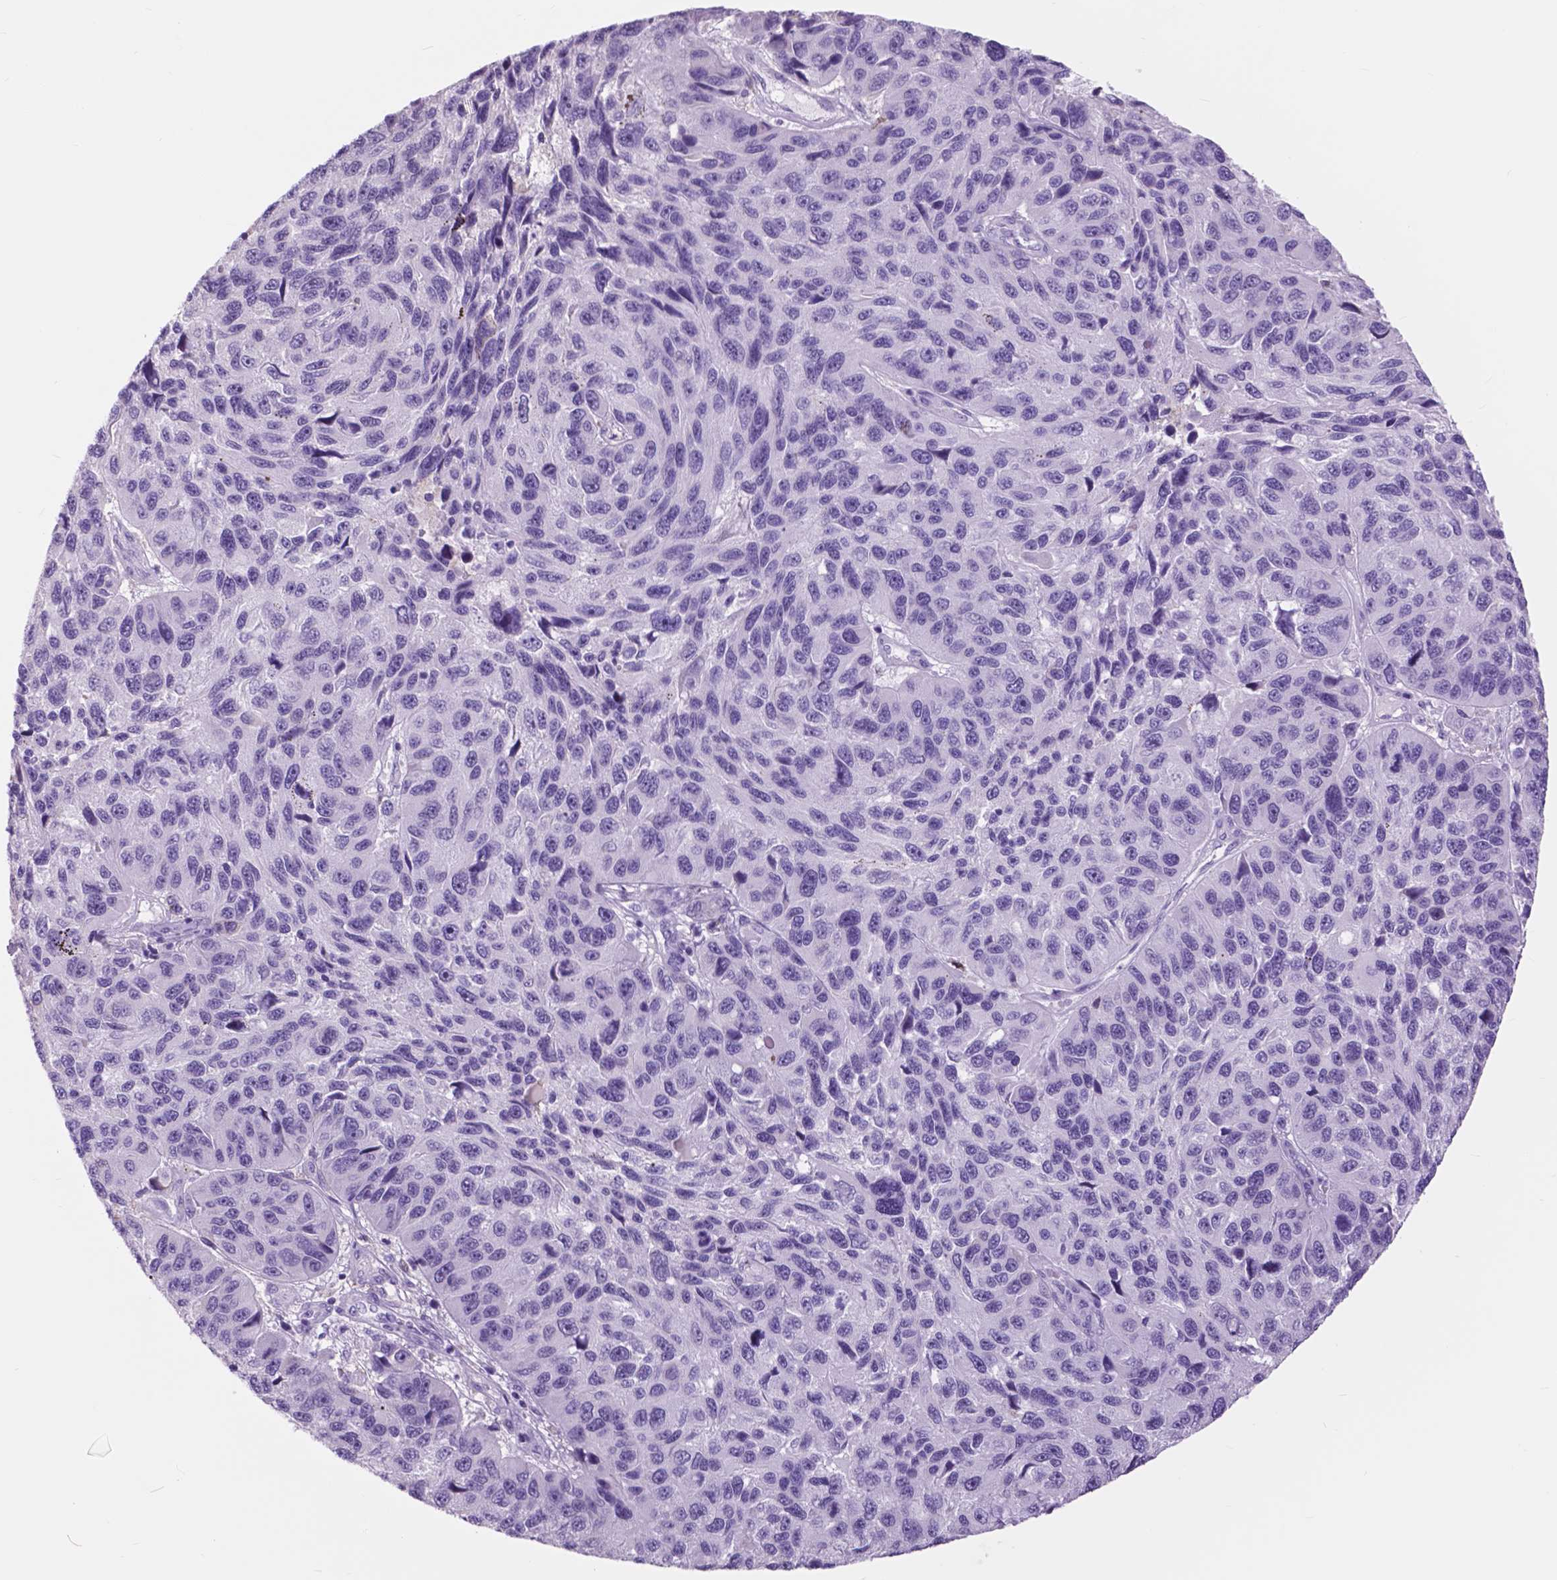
{"staining": {"intensity": "negative", "quantity": "none", "location": "none"}, "tissue": "melanoma", "cell_type": "Tumor cells", "image_type": "cancer", "snomed": [{"axis": "morphology", "description": "Malignant melanoma, NOS"}, {"axis": "topography", "description": "Skin"}], "caption": "Melanoma stained for a protein using immunohistochemistry (IHC) exhibits no positivity tumor cells.", "gene": "FXYD2", "patient": {"sex": "male", "age": 53}}